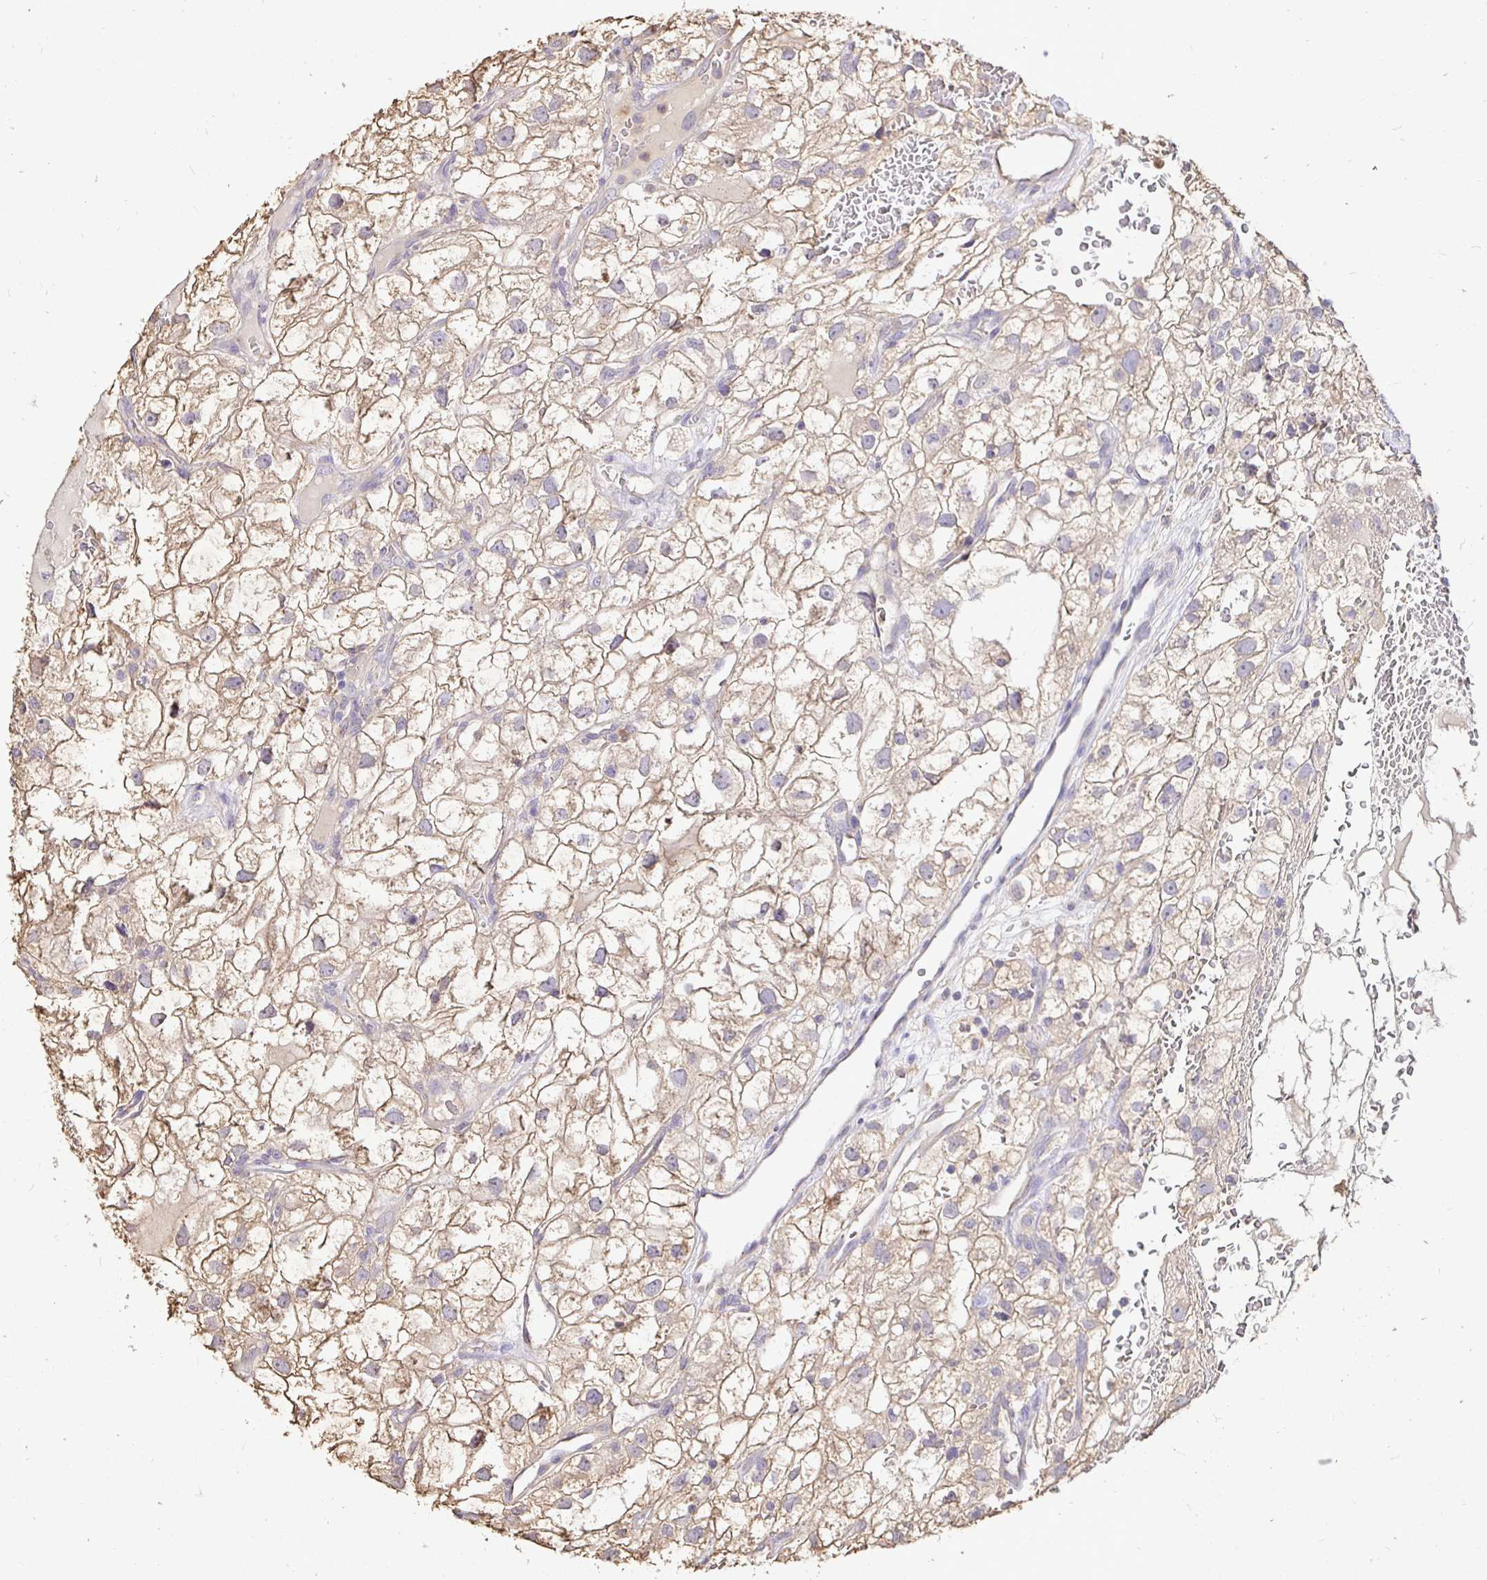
{"staining": {"intensity": "weak", "quantity": "25%-75%", "location": "cytoplasmic/membranous"}, "tissue": "renal cancer", "cell_type": "Tumor cells", "image_type": "cancer", "snomed": [{"axis": "morphology", "description": "Adenocarcinoma, NOS"}, {"axis": "topography", "description": "Kidney"}], "caption": "Renal adenocarcinoma was stained to show a protein in brown. There is low levels of weak cytoplasmic/membranous positivity in about 25%-75% of tumor cells. Nuclei are stained in blue.", "gene": "MAPK8IP3", "patient": {"sex": "male", "age": 59}}